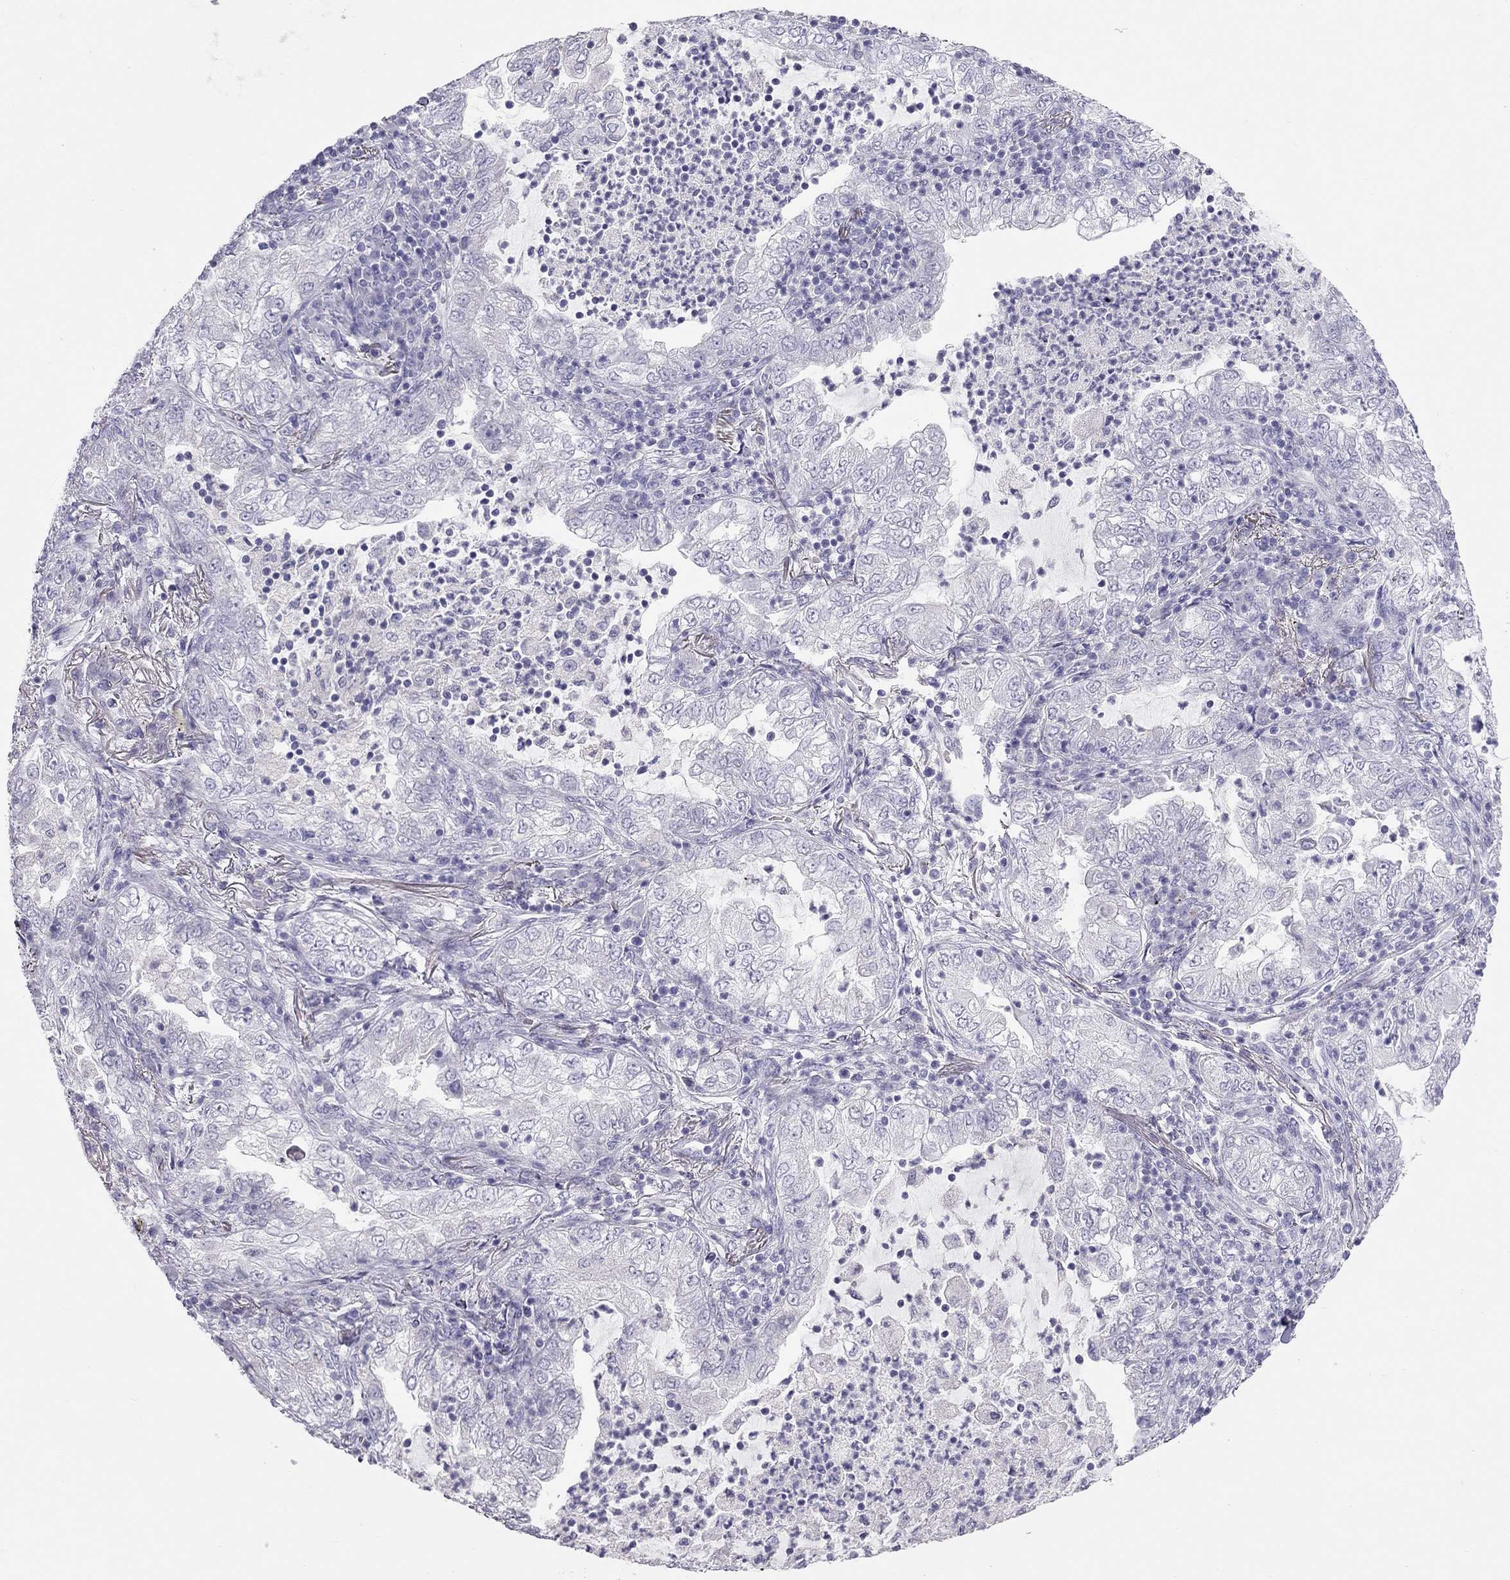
{"staining": {"intensity": "negative", "quantity": "none", "location": "none"}, "tissue": "lung cancer", "cell_type": "Tumor cells", "image_type": "cancer", "snomed": [{"axis": "morphology", "description": "Adenocarcinoma, NOS"}, {"axis": "topography", "description": "Lung"}], "caption": "Immunohistochemistry histopathology image of neoplastic tissue: human lung cancer stained with DAB shows no significant protein positivity in tumor cells.", "gene": "SPATA12", "patient": {"sex": "female", "age": 73}}